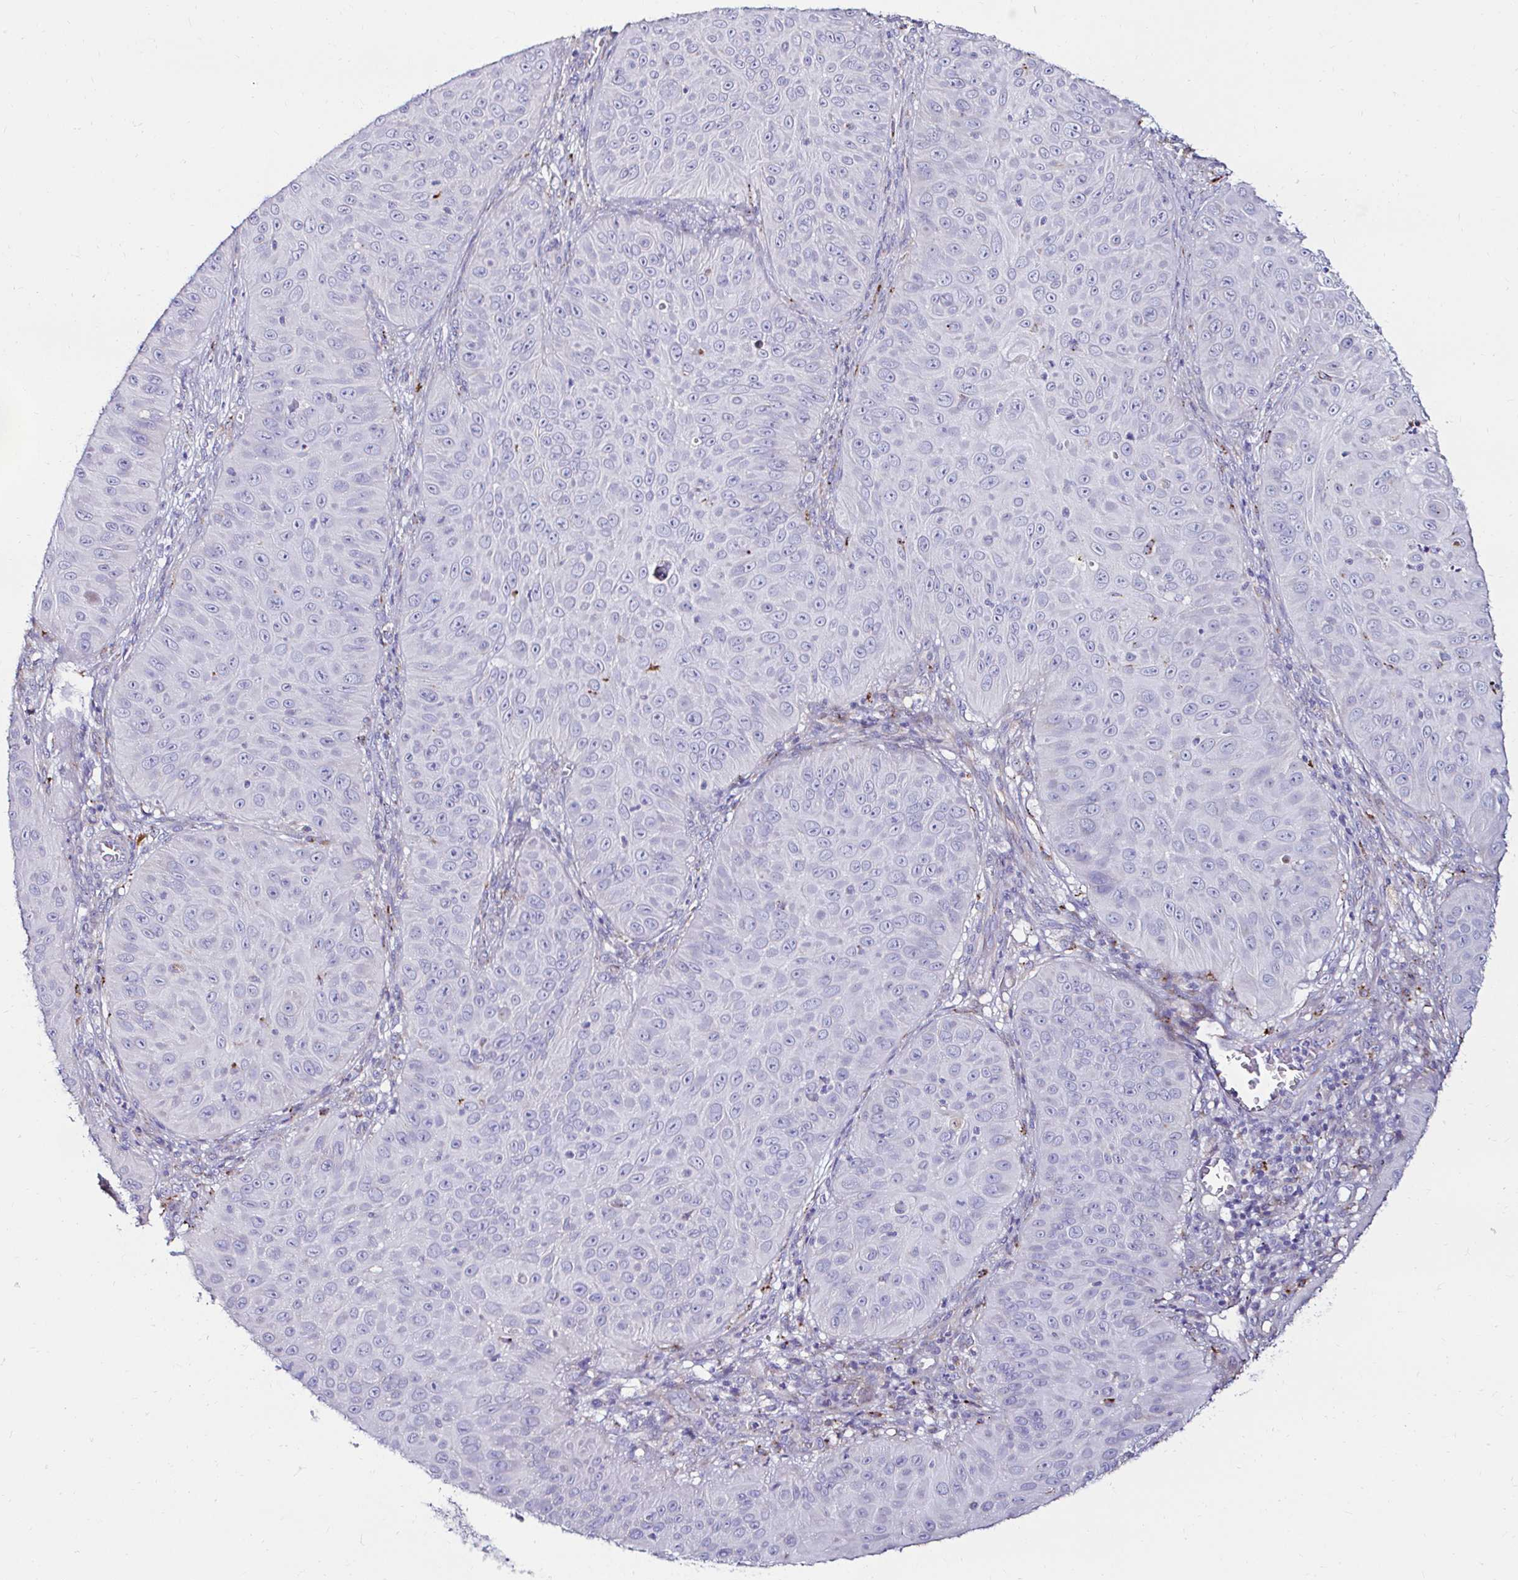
{"staining": {"intensity": "negative", "quantity": "none", "location": "none"}, "tissue": "skin cancer", "cell_type": "Tumor cells", "image_type": "cancer", "snomed": [{"axis": "morphology", "description": "Squamous cell carcinoma, NOS"}, {"axis": "topography", "description": "Skin"}], "caption": "Immunohistochemical staining of skin cancer (squamous cell carcinoma) reveals no significant staining in tumor cells.", "gene": "GALNS", "patient": {"sex": "male", "age": 82}}